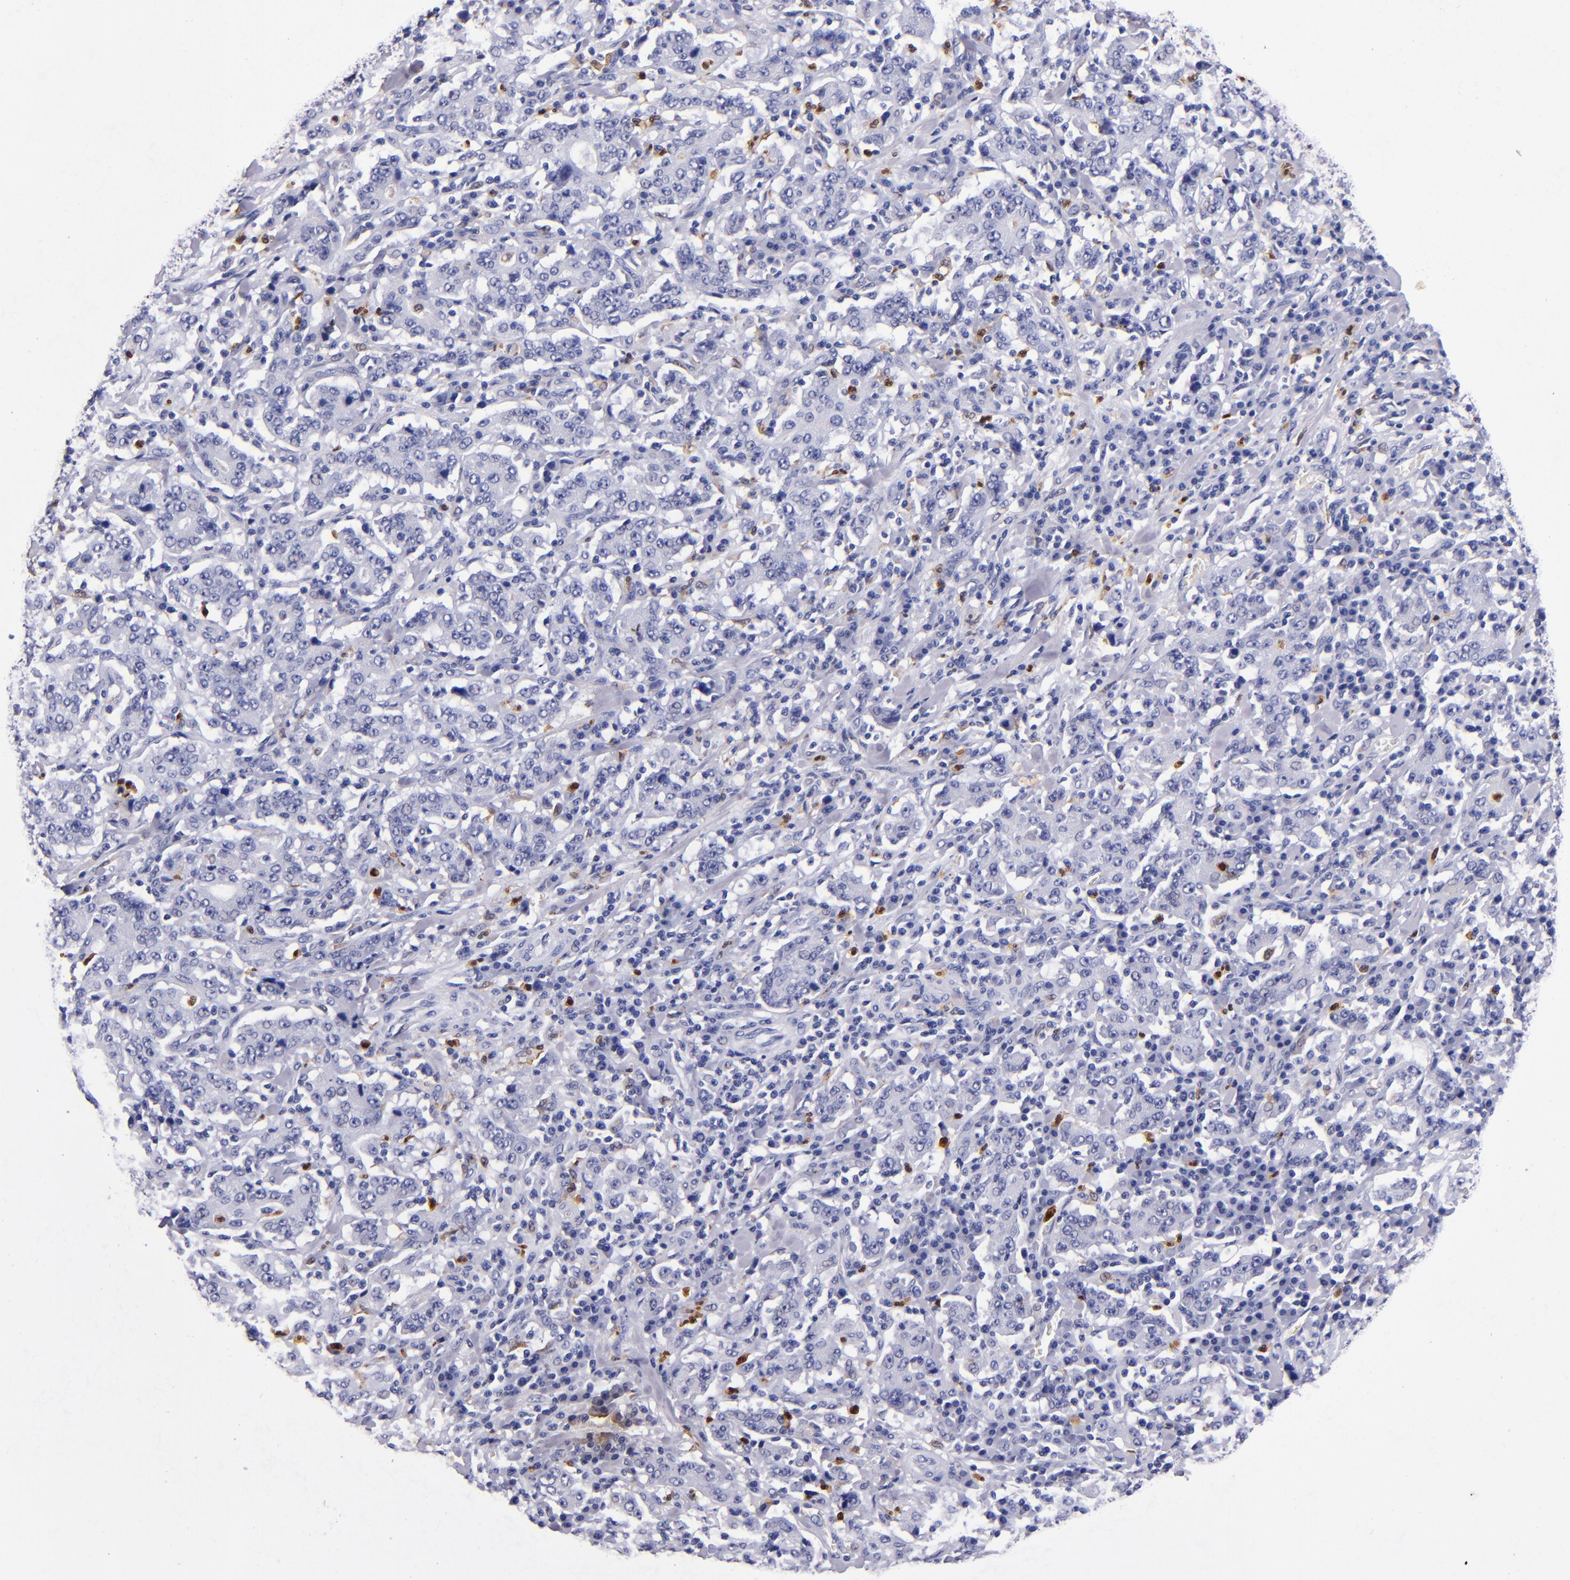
{"staining": {"intensity": "negative", "quantity": "none", "location": "none"}, "tissue": "stomach cancer", "cell_type": "Tumor cells", "image_type": "cancer", "snomed": [{"axis": "morphology", "description": "Normal tissue, NOS"}, {"axis": "morphology", "description": "Adenocarcinoma, NOS"}, {"axis": "topography", "description": "Stomach, upper"}, {"axis": "topography", "description": "Stomach"}], "caption": "Micrograph shows no protein staining in tumor cells of stomach cancer tissue.", "gene": "S100A8", "patient": {"sex": "male", "age": 59}}